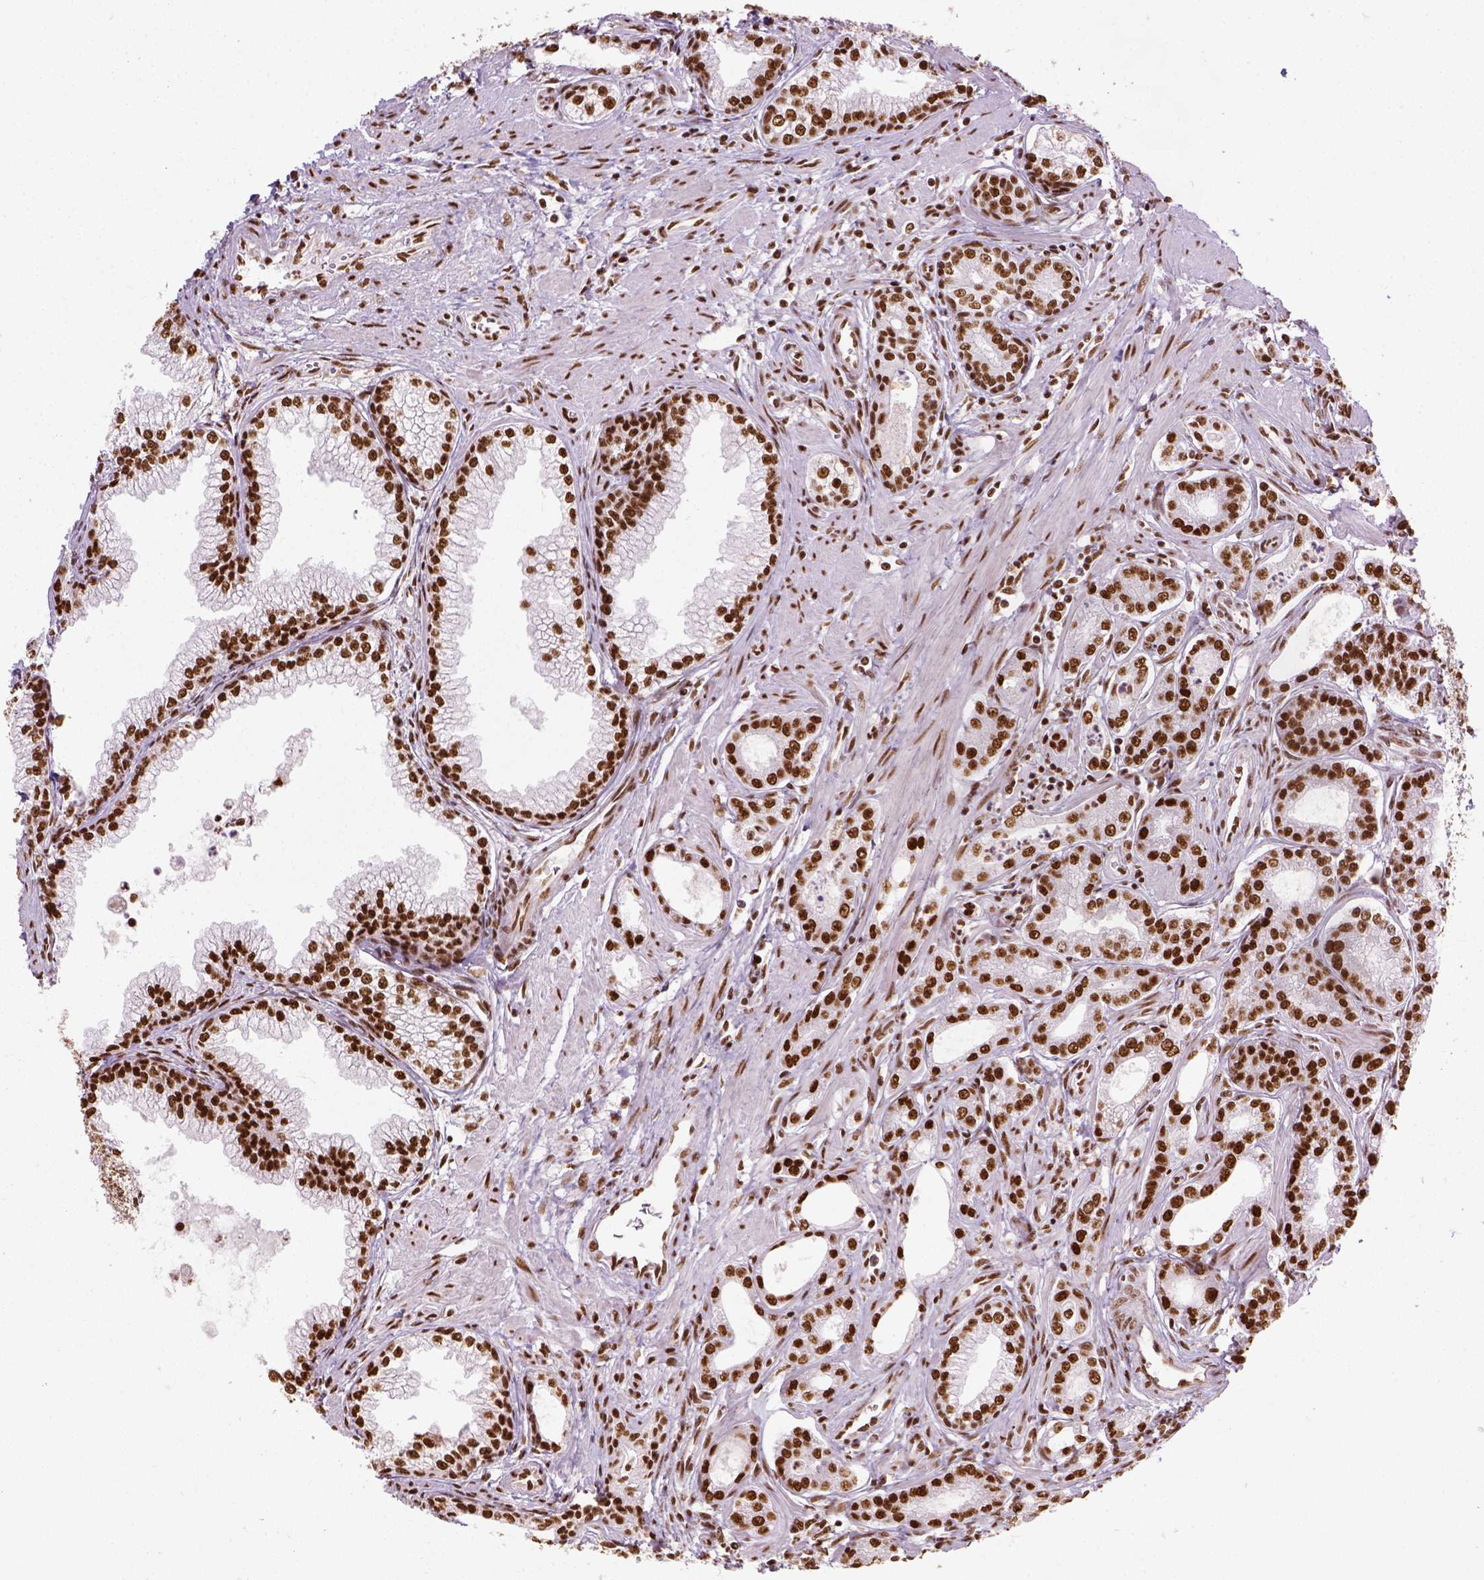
{"staining": {"intensity": "strong", "quantity": ">75%", "location": "nuclear"}, "tissue": "prostate cancer", "cell_type": "Tumor cells", "image_type": "cancer", "snomed": [{"axis": "morphology", "description": "Adenocarcinoma, NOS"}, {"axis": "topography", "description": "Prostate"}], "caption": "Immunohistochemistry histopathology image of adenocarcinoma (prostate) stained for a protein (brown), which shows high levels of strong nuclear positivity in about >75% of tumor cells.", "gene": "CCAR1", "patient": {"sex": "male", "age": 71}}